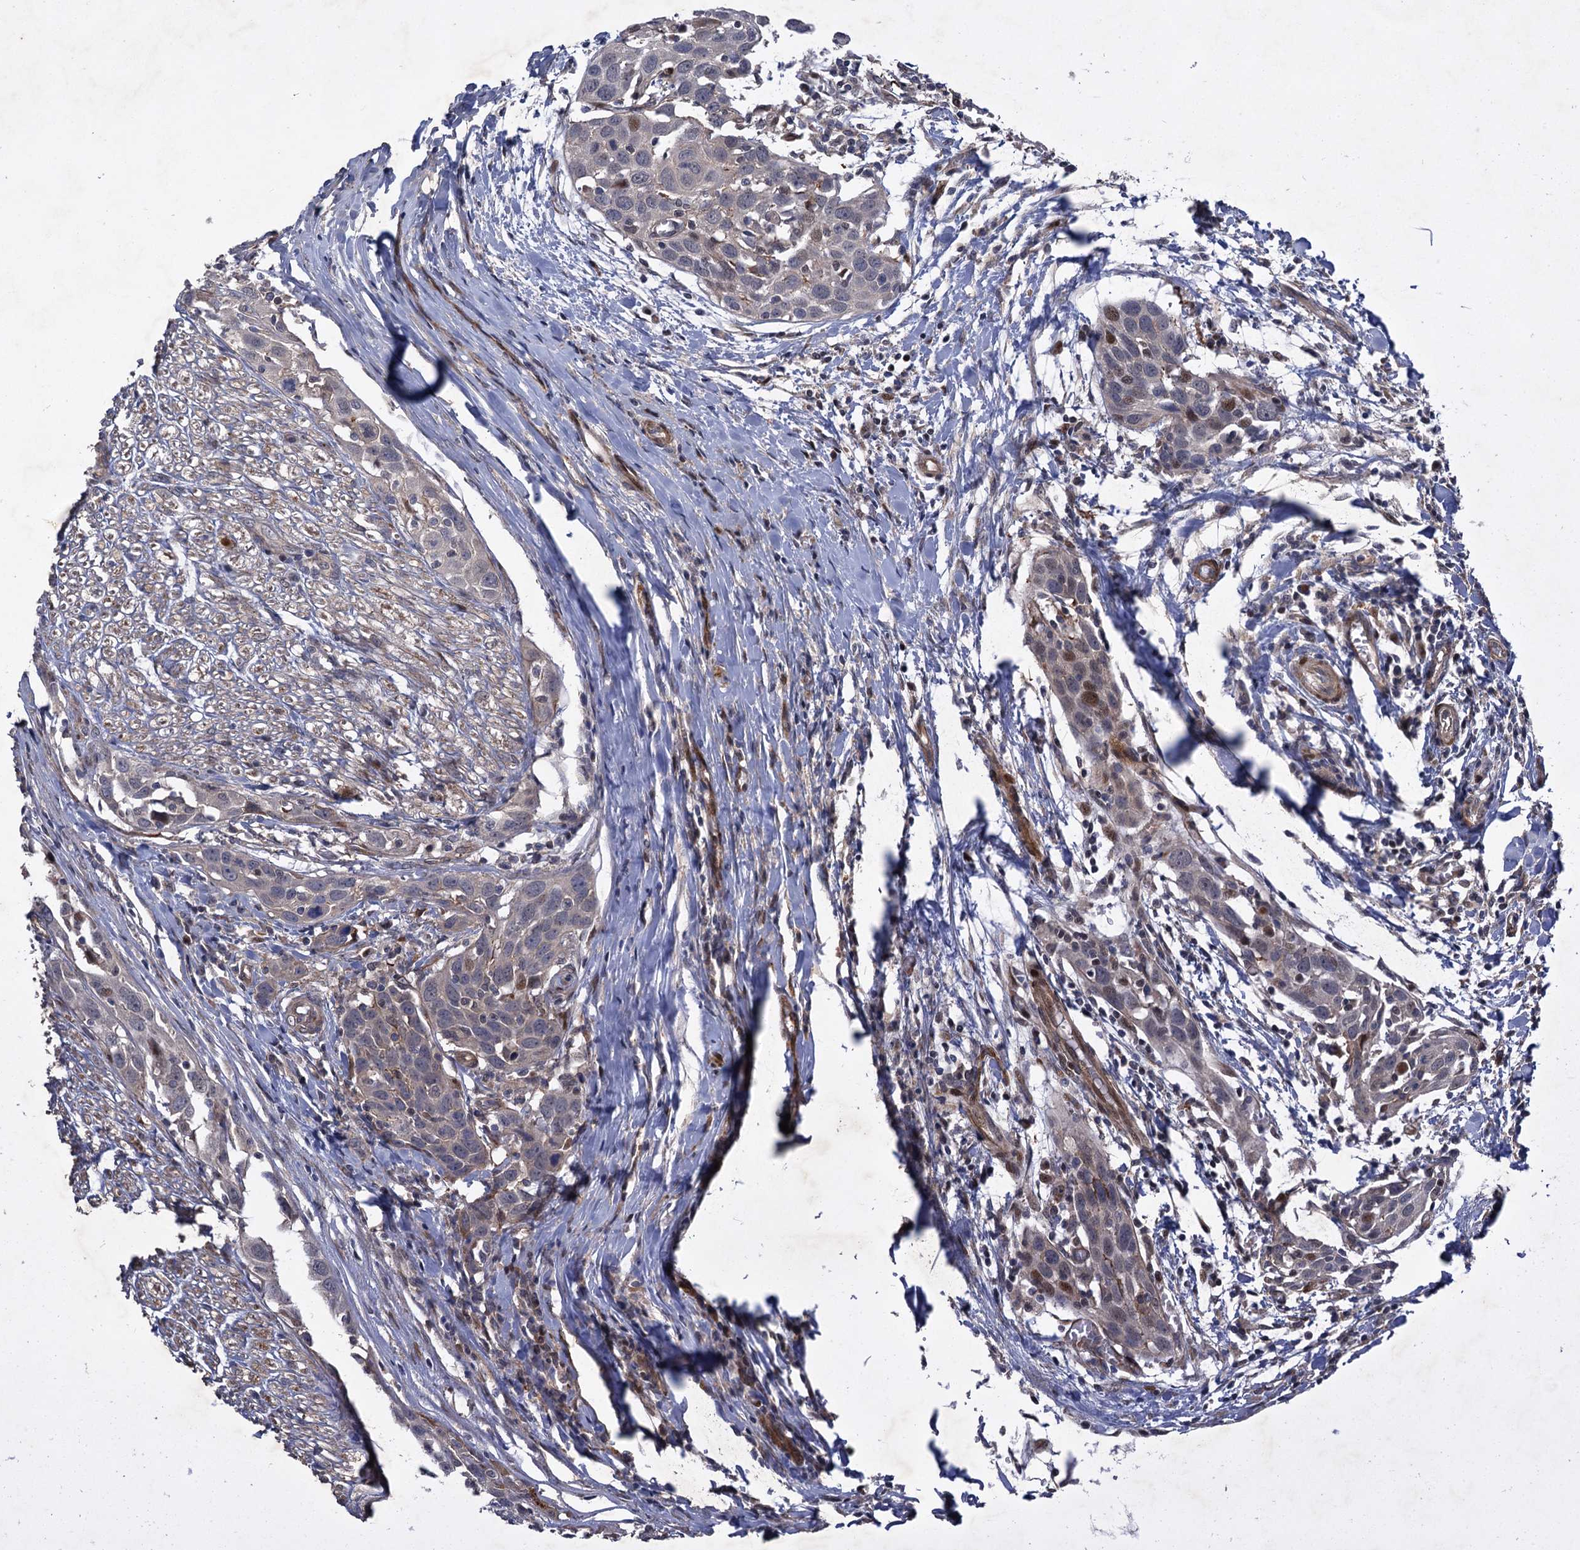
{"staining": {"intensity": "moderate", "quantity": "<25%", "location": "cytoplasmic/membranous,nuclear"}, "tissue": "head and neck cancer", "cell_type": "Tumor cells", "image_type": "cancer", "snomed": [{"axis": "morphology", "description": "Squamous cell carcinoma, NOS"}, {"axis": "topography", "description": "Oral tissue"}, {"axis": "topography", "description": "Head-Neck"}], "caption": "DAB (3,3'-diaminobenzidine) immunohistochemical staining of head and neck squamous cell carcinoma reveals moderate cytoplasmic/membranous and nuclear protein staining in about <25% of tumor cells. The staining was performed using DAB (3,3'-diaminobenzidine) to visualize the protein expression in brown, while the nuclei were stained in blue with hematoxylin (Magnification: 20x).", "gene": "NUDT22", "patient": {"sex": "female", "age": 50}}